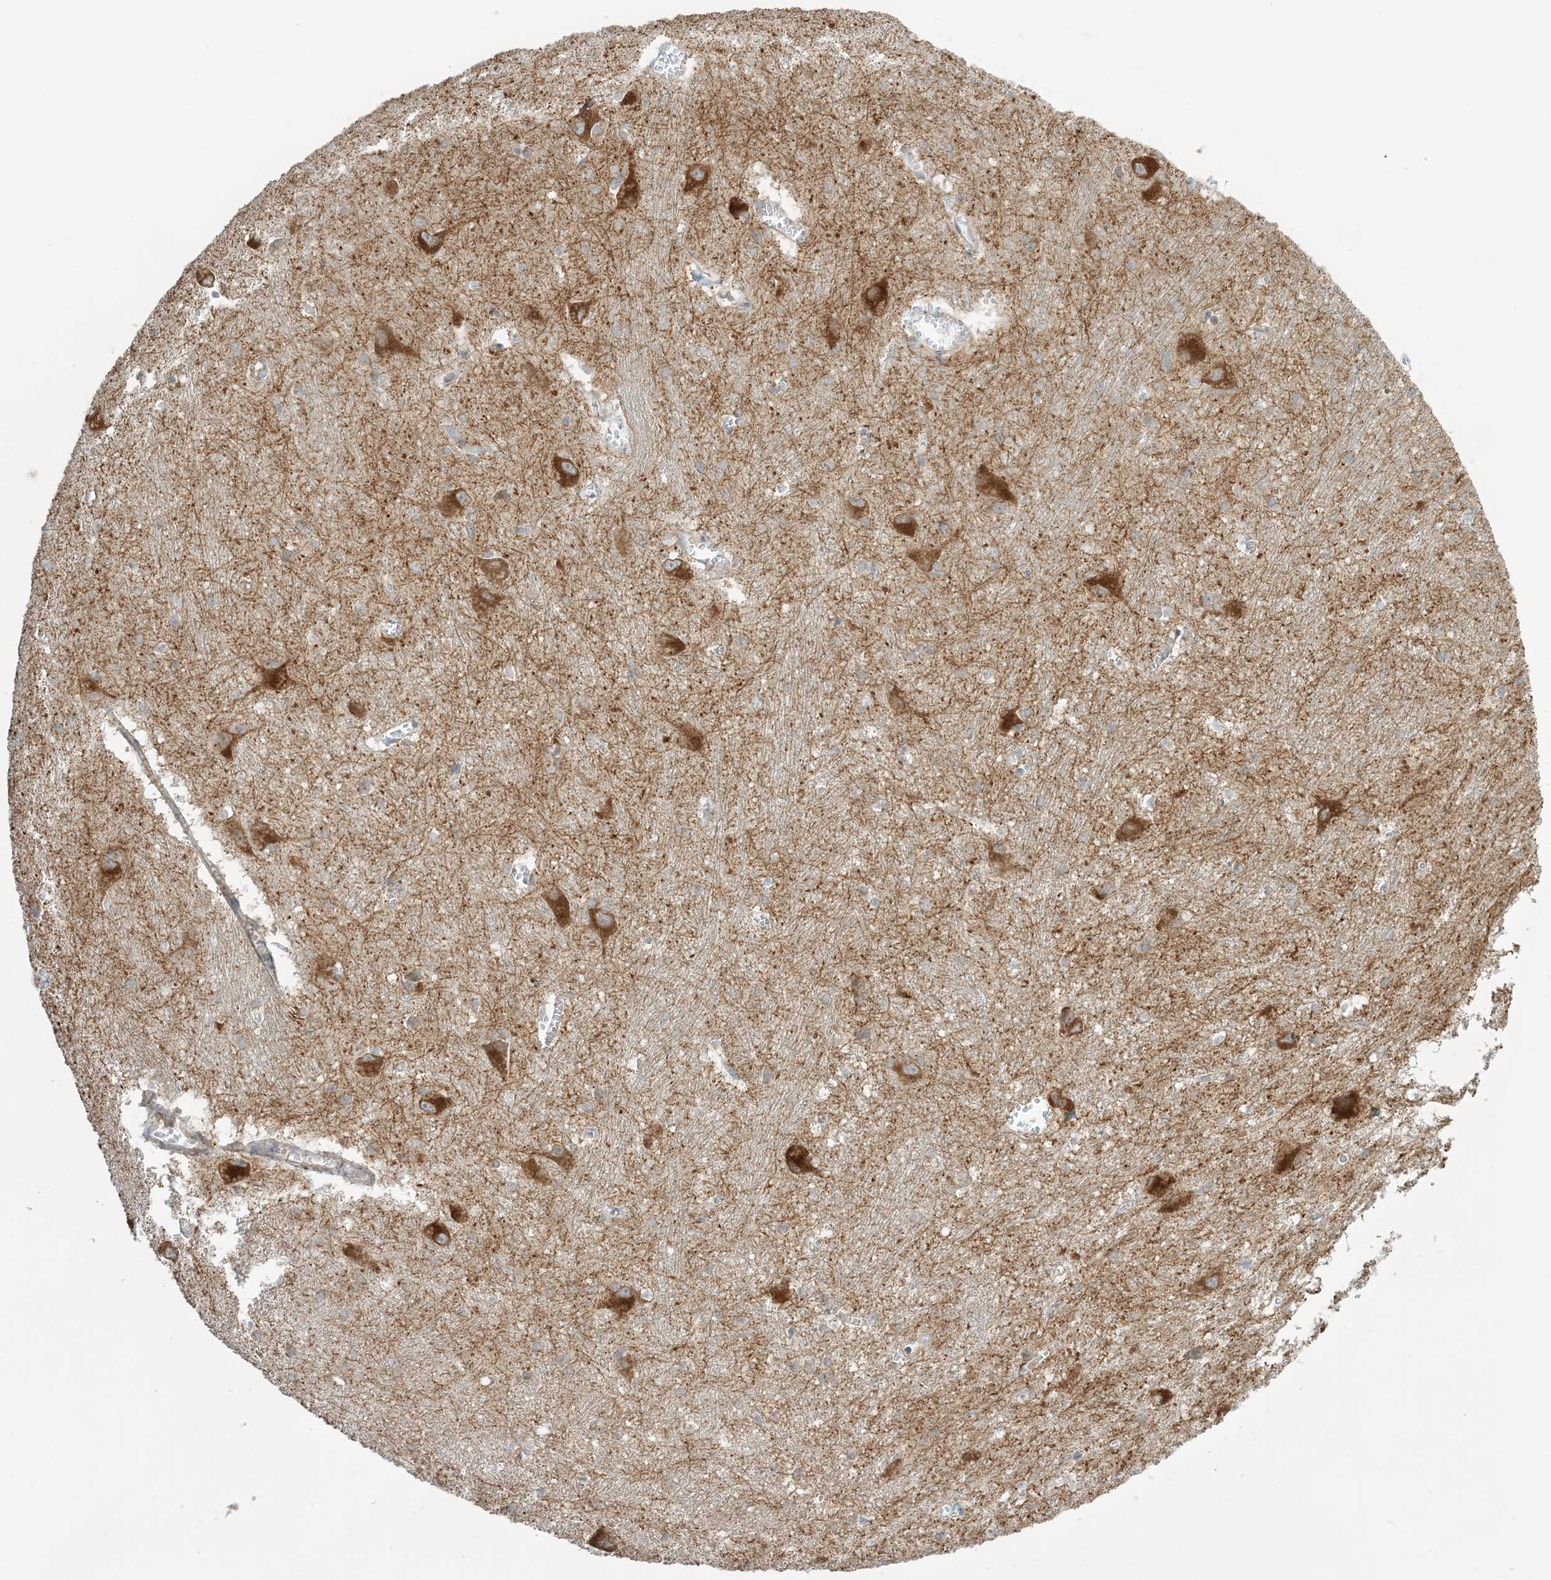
{"staining": {"intensity": "negative", "quantity": "none", "location": "none"}, "tissue": "caudate", "cell_type": "Glial cells", "image_type": "normal", "snomed": [{"axis": "morphology", "description": "Normal tissue, NOS"}, {"axis": "topography", "description": "Lateral ventricle wall"}], "caption": "High power microscopy photomicrograph of an immunohistochemistry histopathology image of normal caudate, revealing no significant expression in glial cells. (Stains: DAB immunohistochemistry with hematoxylin counter stain, Microscopy: brightfield microscopy at high magnification).", "gene": "N4BP3", "patient": {"sex": "male", "age": 37}}